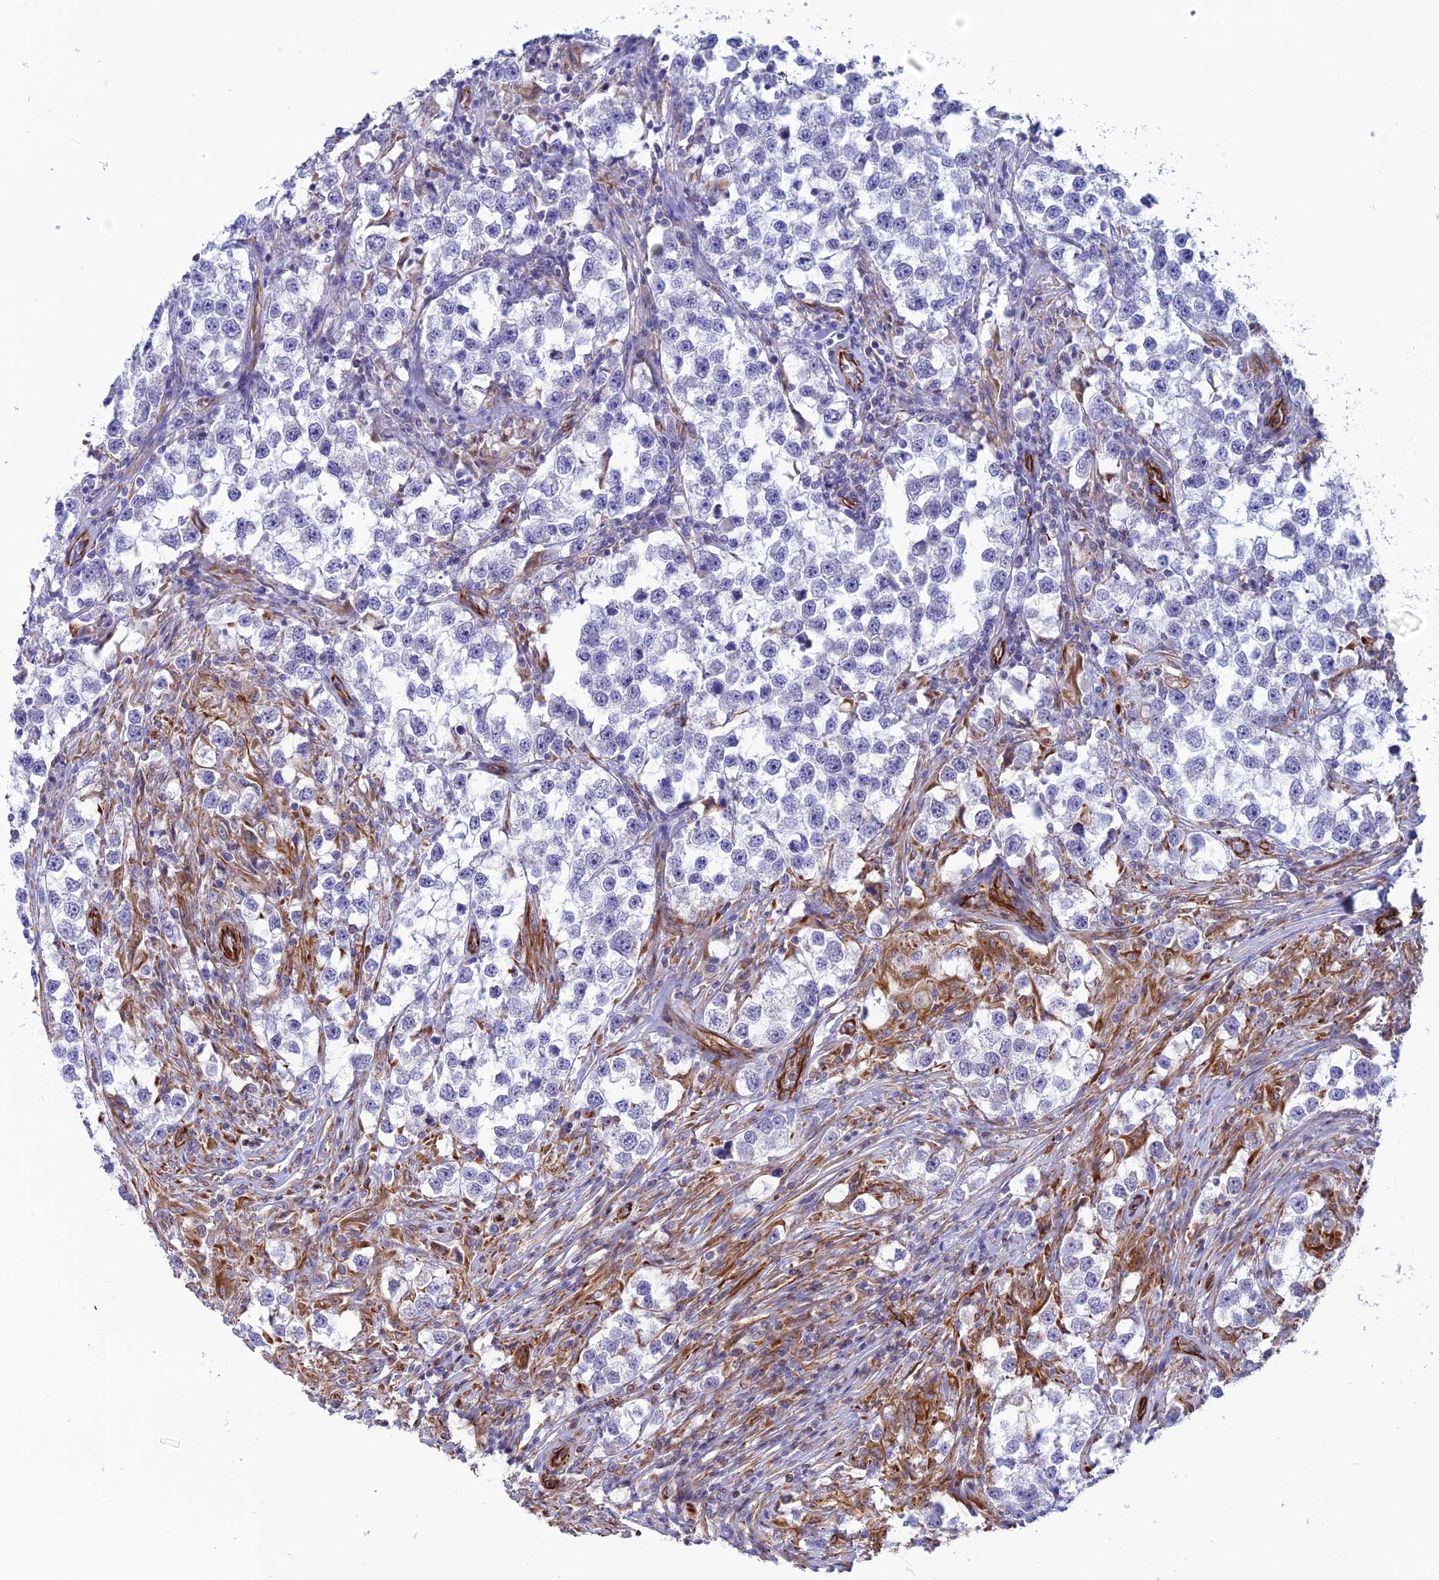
{"staining": {"intensity": "negative", "quantity": "none", "location": "none"}, "tissue": "testis cancer", "cell_type": "Tumor cells", "image_type": "cancer", "snomed": [{"axis": "morphology", "description": "Seminoma, NOS"}, {"axis": "topography", "description": "Testis"}], "caption": "There is no significant staining in tumor cells of testis seminoma.", "gene": "FBXL20", "patient": {"sex": "male", "age": 46}}